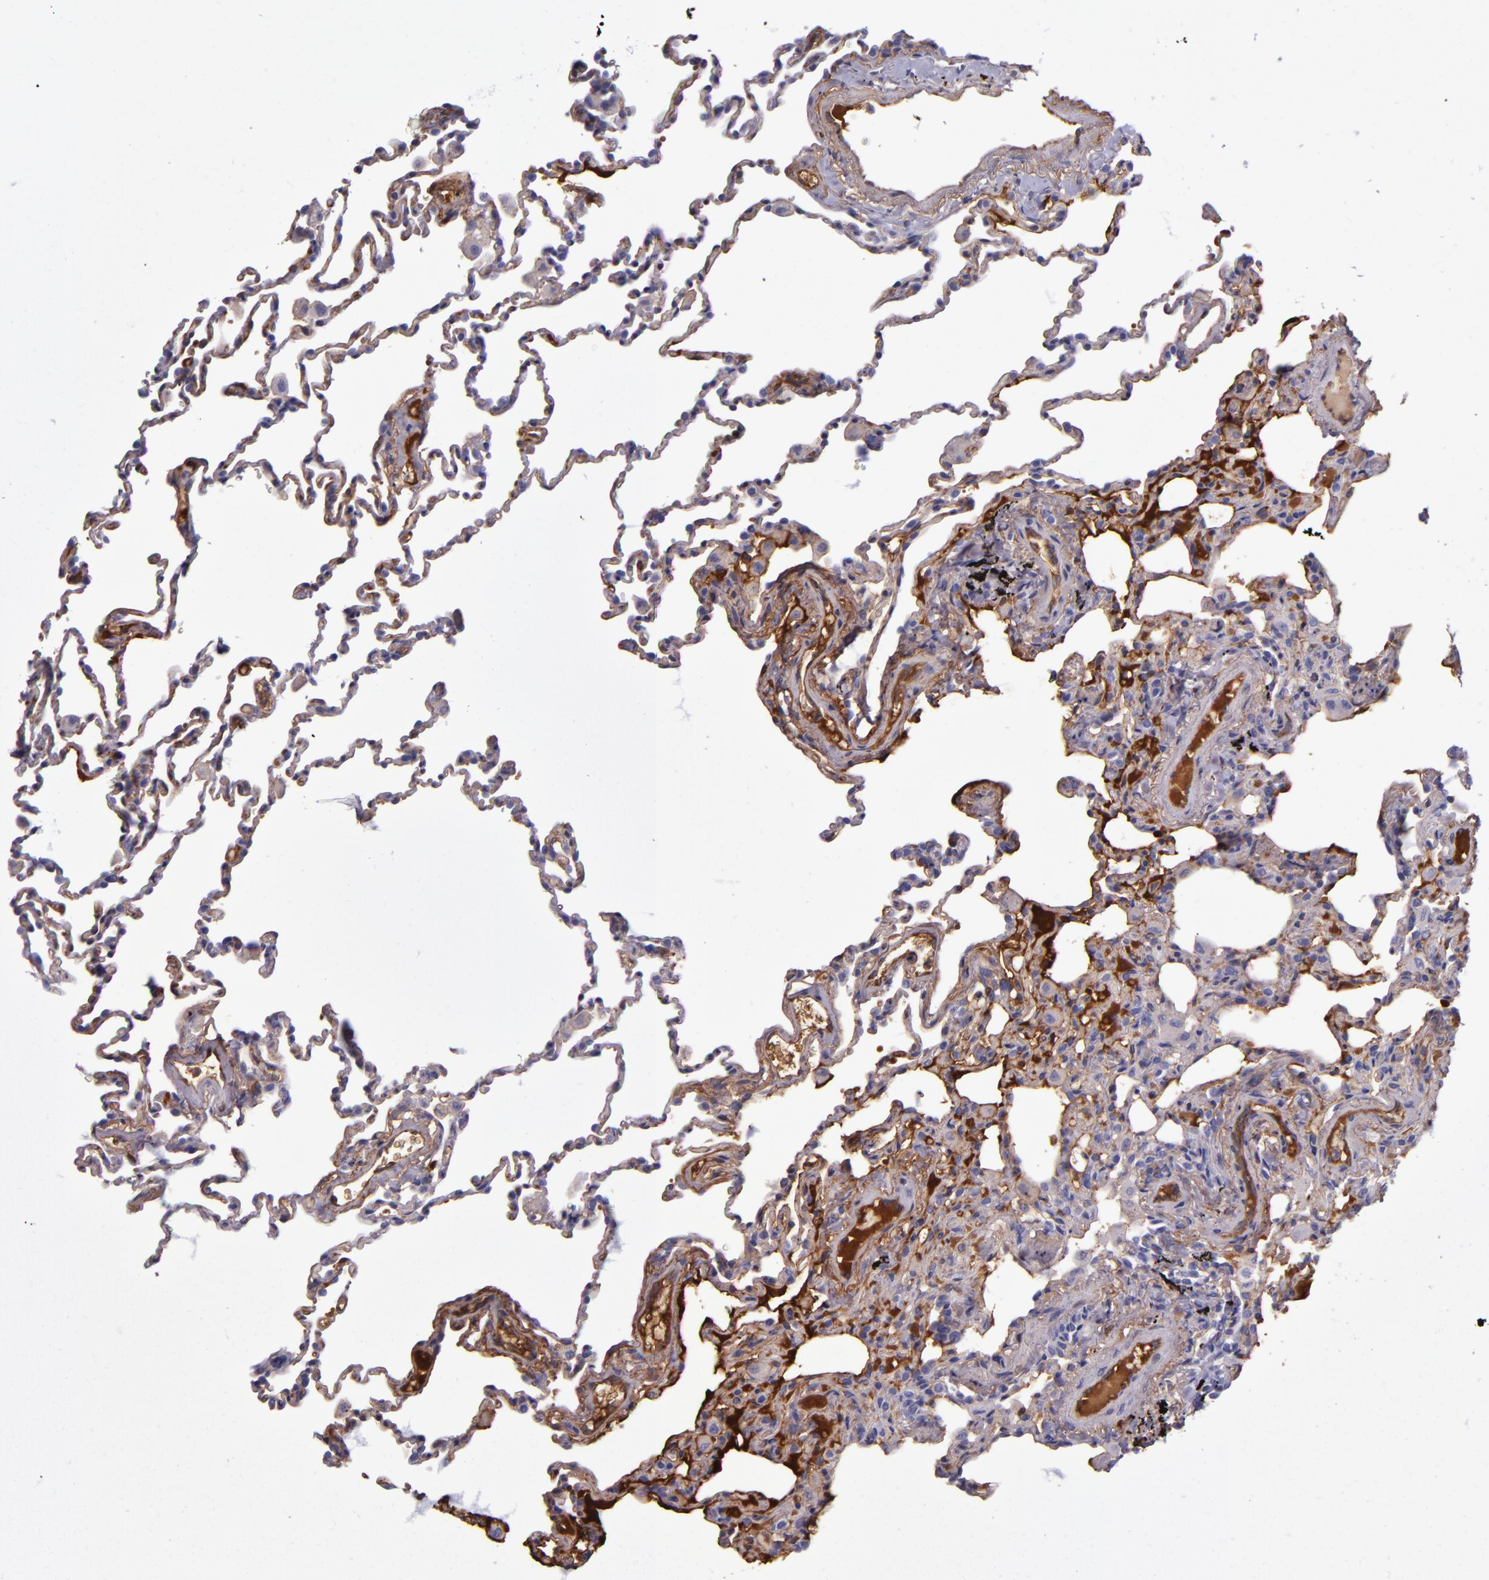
{"staining": {"intensity": "moderate", "quantity": "25%-75%", "location": "cytoplasmic/membranous"}, "tissue": "lung", "cell_type": "Alveolar cells", "image_type": "normal", "snomed": [{"axis": "morphology", "description": "Normal tissue, NOS"}, {"axis": "topography", "description": "Lung"}], "caption": "A histopathology image of human lung stained for a protein reveals moderate cytoplasmic/membranous brown staining in alveolar cells. (DAB IHC with brightfield microscopy, high magnification).", "gene": "CLEC3B", "patient": {"sex": "male", "age": 59}}